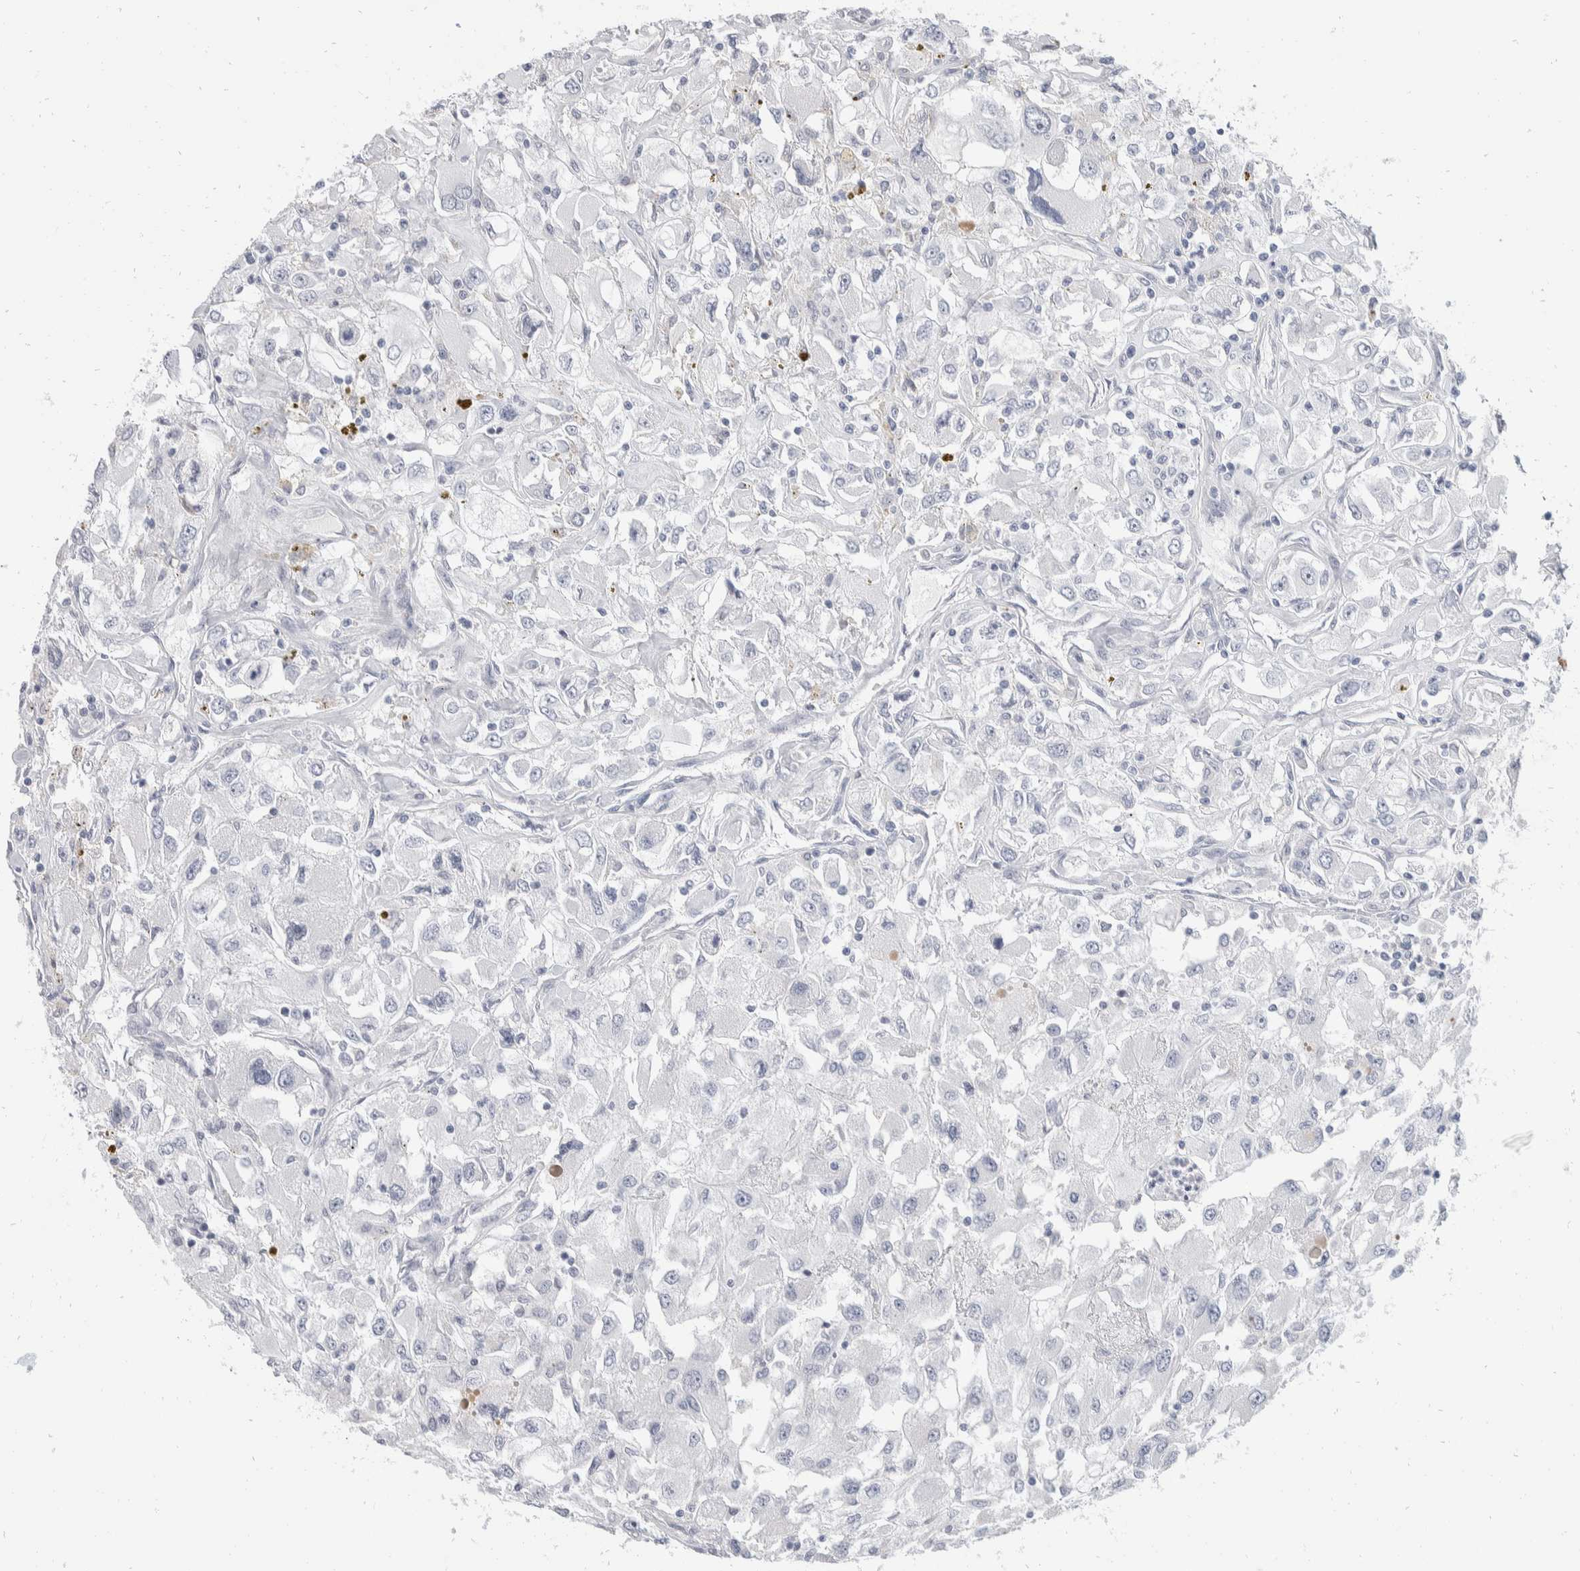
{"staining": {"intensity": "negative", "quantity": "none", "location": "none"}, "tissue": "renal cancer", "cell_type": "Tumor cells", "image_type": "cancer", "snomed": [{"axis": "morphology", "description": "Adenocarcinoma, NOS"}, {"axis": "topography", "description": "Kidney"}], "caption": "Tumor cells show no significant protein staining in renal adenocarcinoma.", "gene": "CATSPERD", "patient": {"sex": "female", "age": 52}}